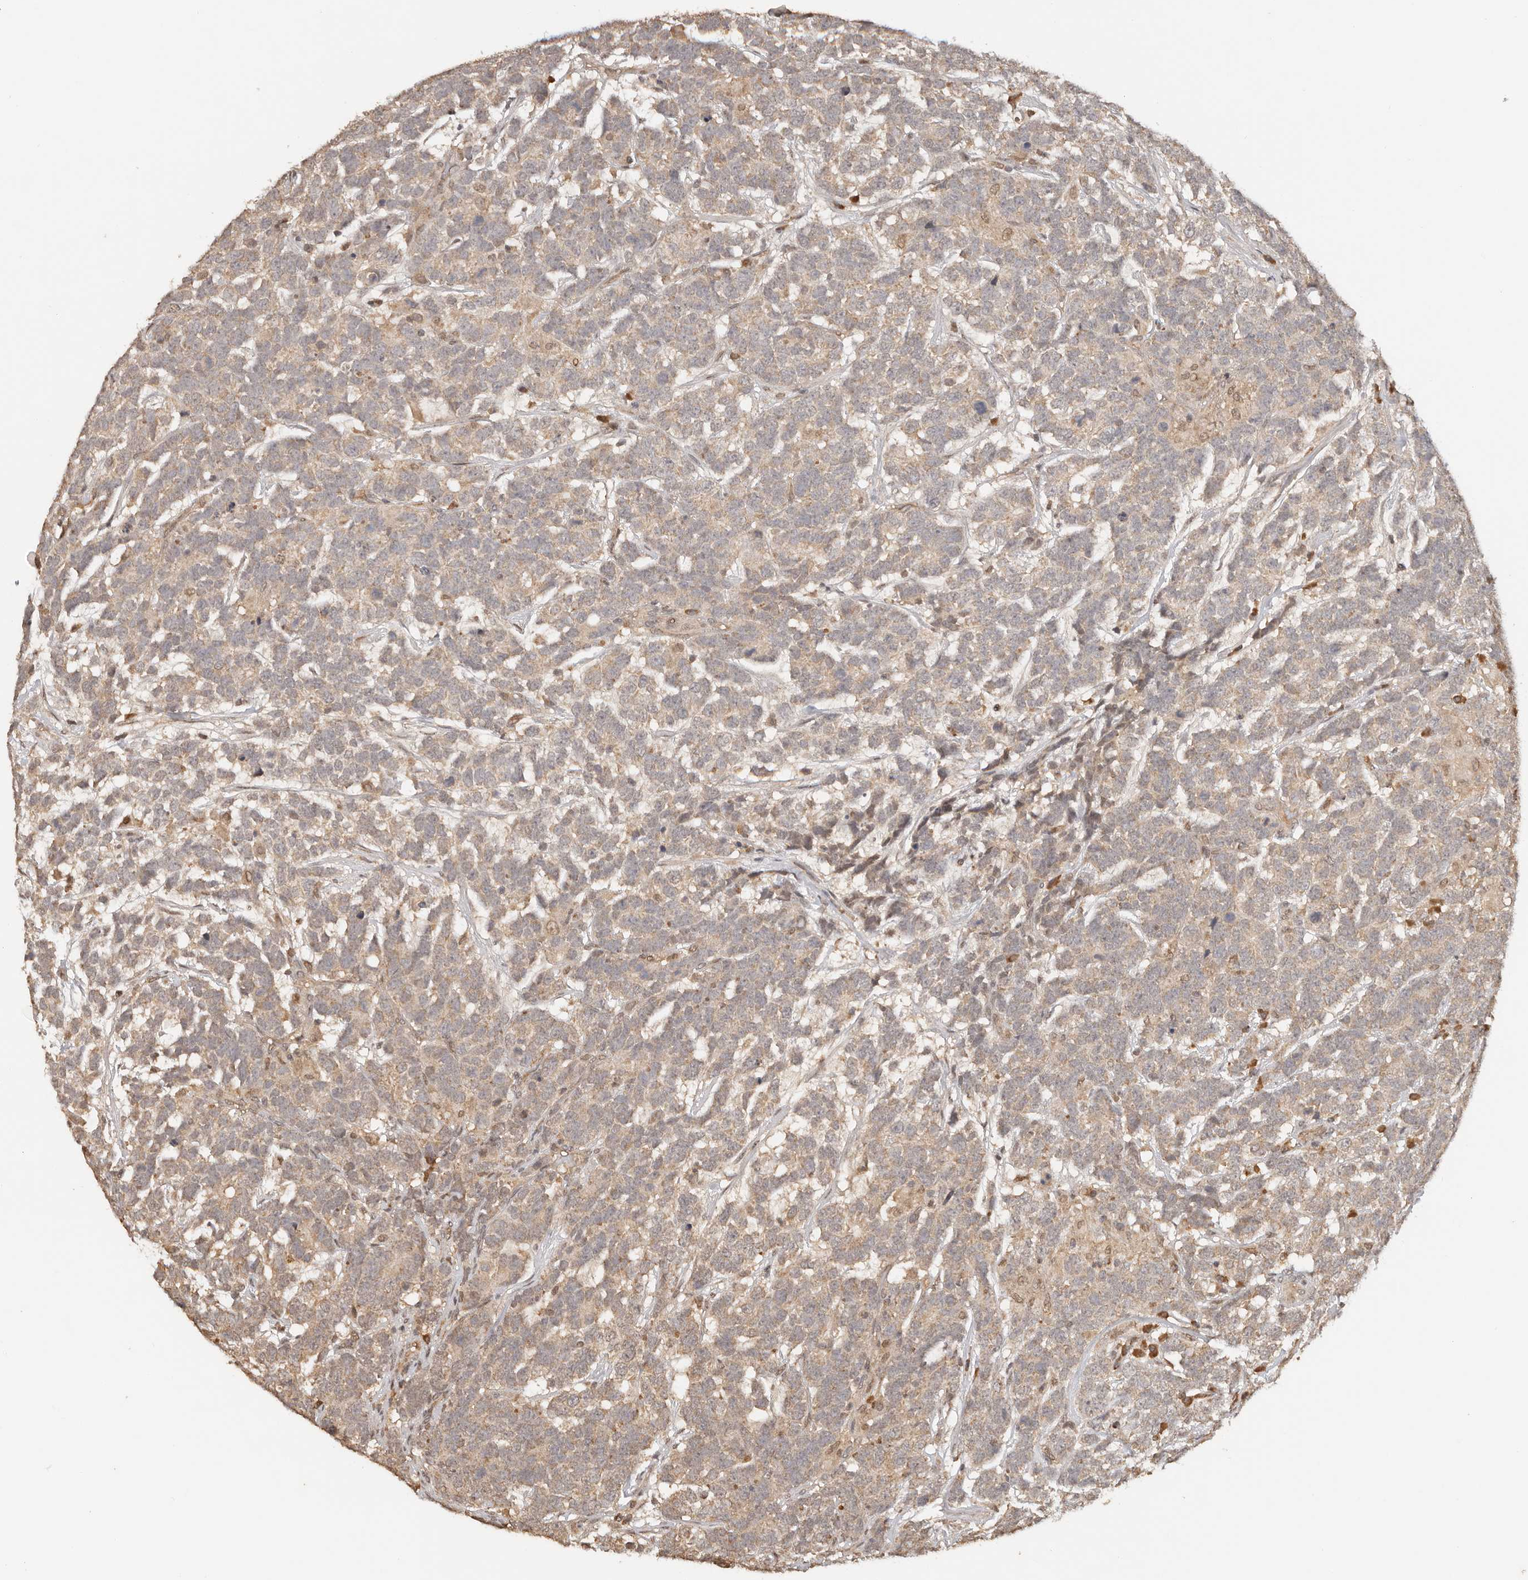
{"staining": {"intensity": "weak", "quantity": ">75%", "location": "cytoplasmic/membranous"}, "tissue": "testis cancer", "cell_type": "Tumor cells", "image_type": "cancer", "snomed": [{"axis": "morphology", "description": "Carcinoma, Embryonal, NOS"}, {"axis": "topography", "description": "Testis"}], "caption": "Testis cancer stained for a protein displays weak cytoplasmic/membranous positivity in tumor cells. (brown staining indicates protein expression, while blue staining denotes nuclei).", "gene": "SEC14L1", "patient": {"sex": "male", "age": 26}}